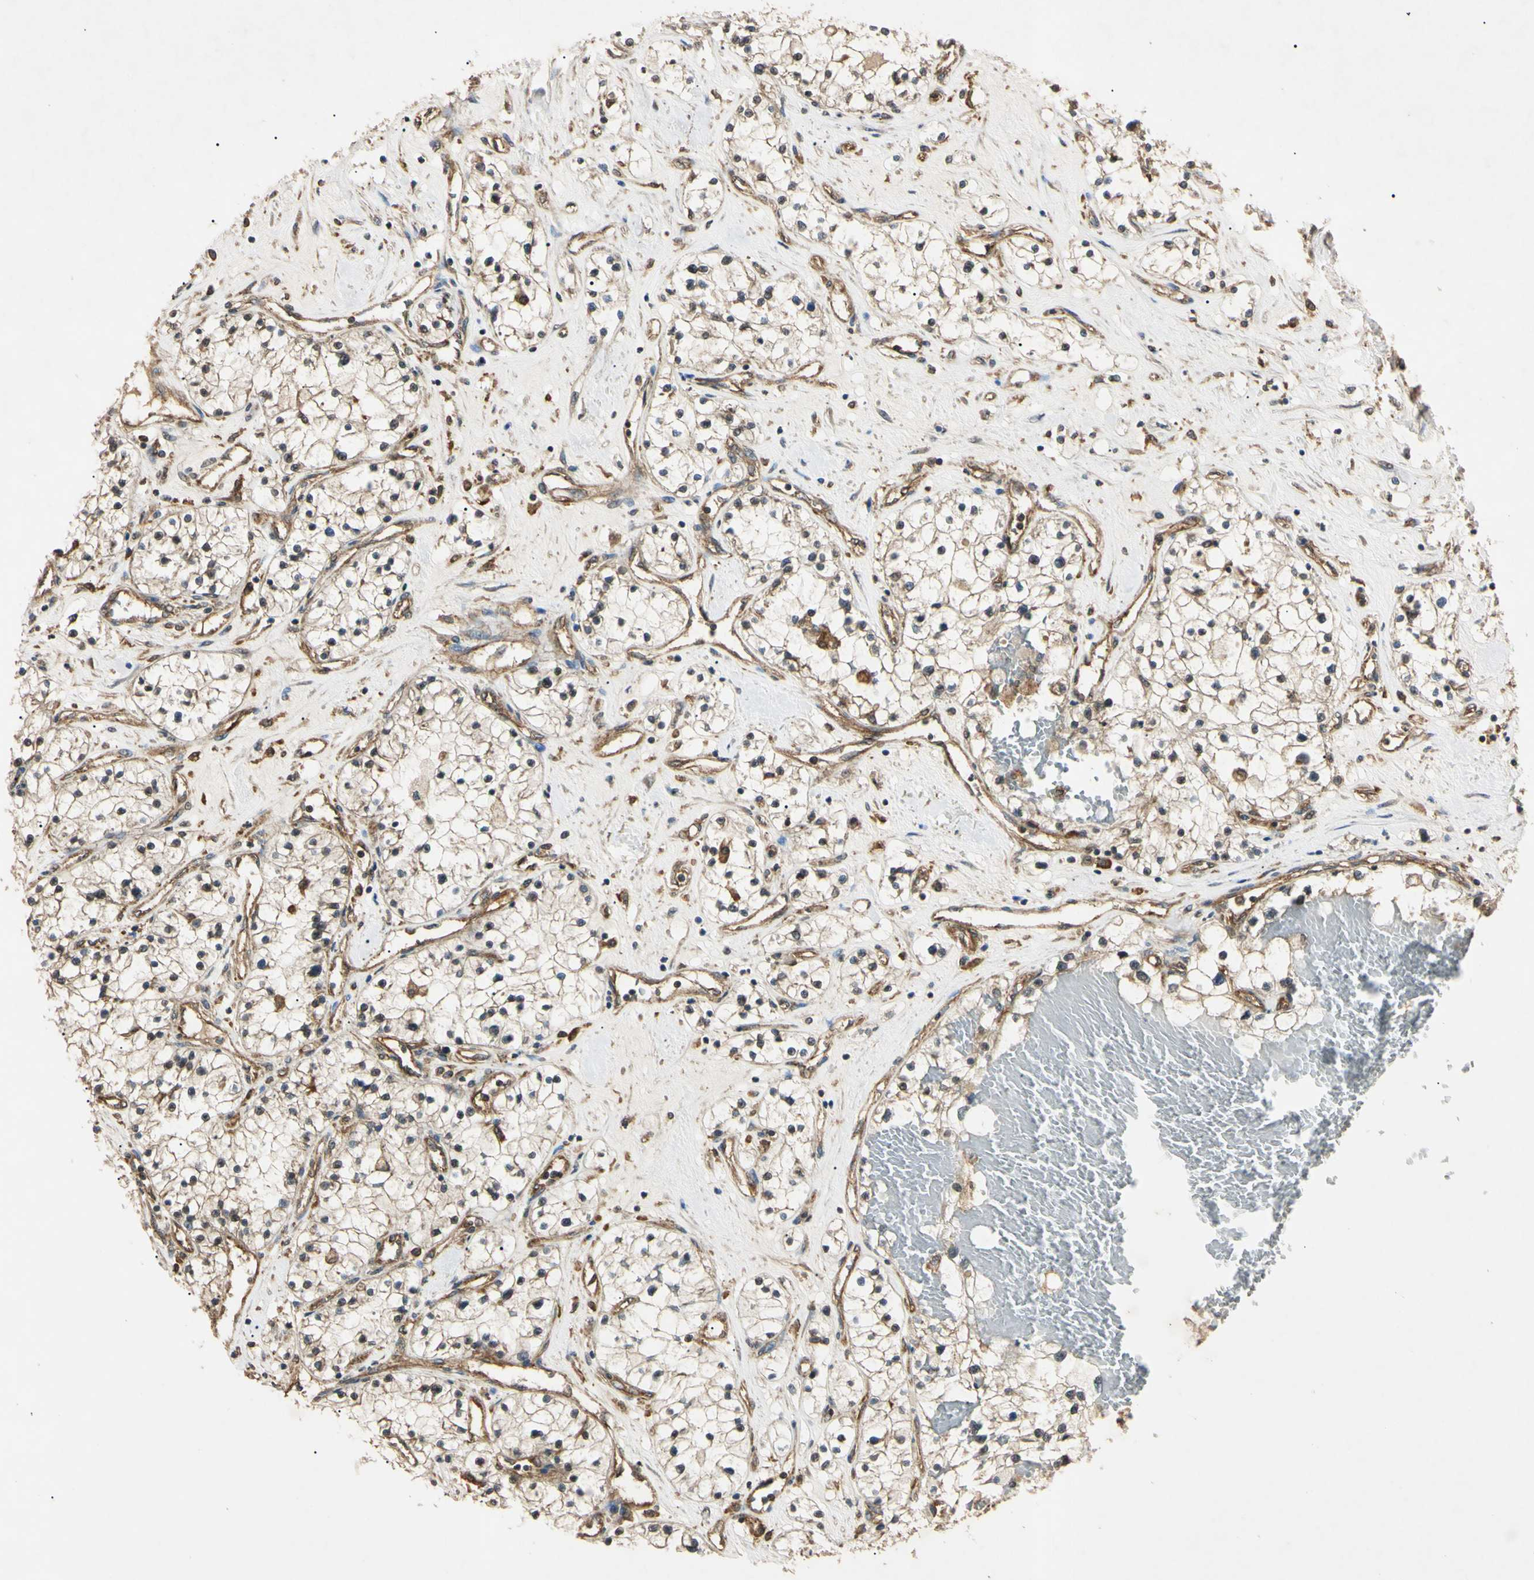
{"staining": {"intensity": "moderate", "quantity": "25%-75%", "location": "cytoplasmic/membranous"}, "tissue": "renal cancer", "cell_type": "Tumor cells", "image_type": "cancer", "snomed": [{"axis": "morphology", "description": "Adenocarcinoma, NOS"}, {"axis": "topography", "description": "Kidney"}], "caption": "A high-resolution image shows immunohistochemistry (IHC) staining of renal adenocarcinoma, which demonstrates moderate cytoplasmic/membranous positivity in about 25%-75% of tumor cells.", "gene": "EPN1", "patient": {"sex": "male", "age": 68}}